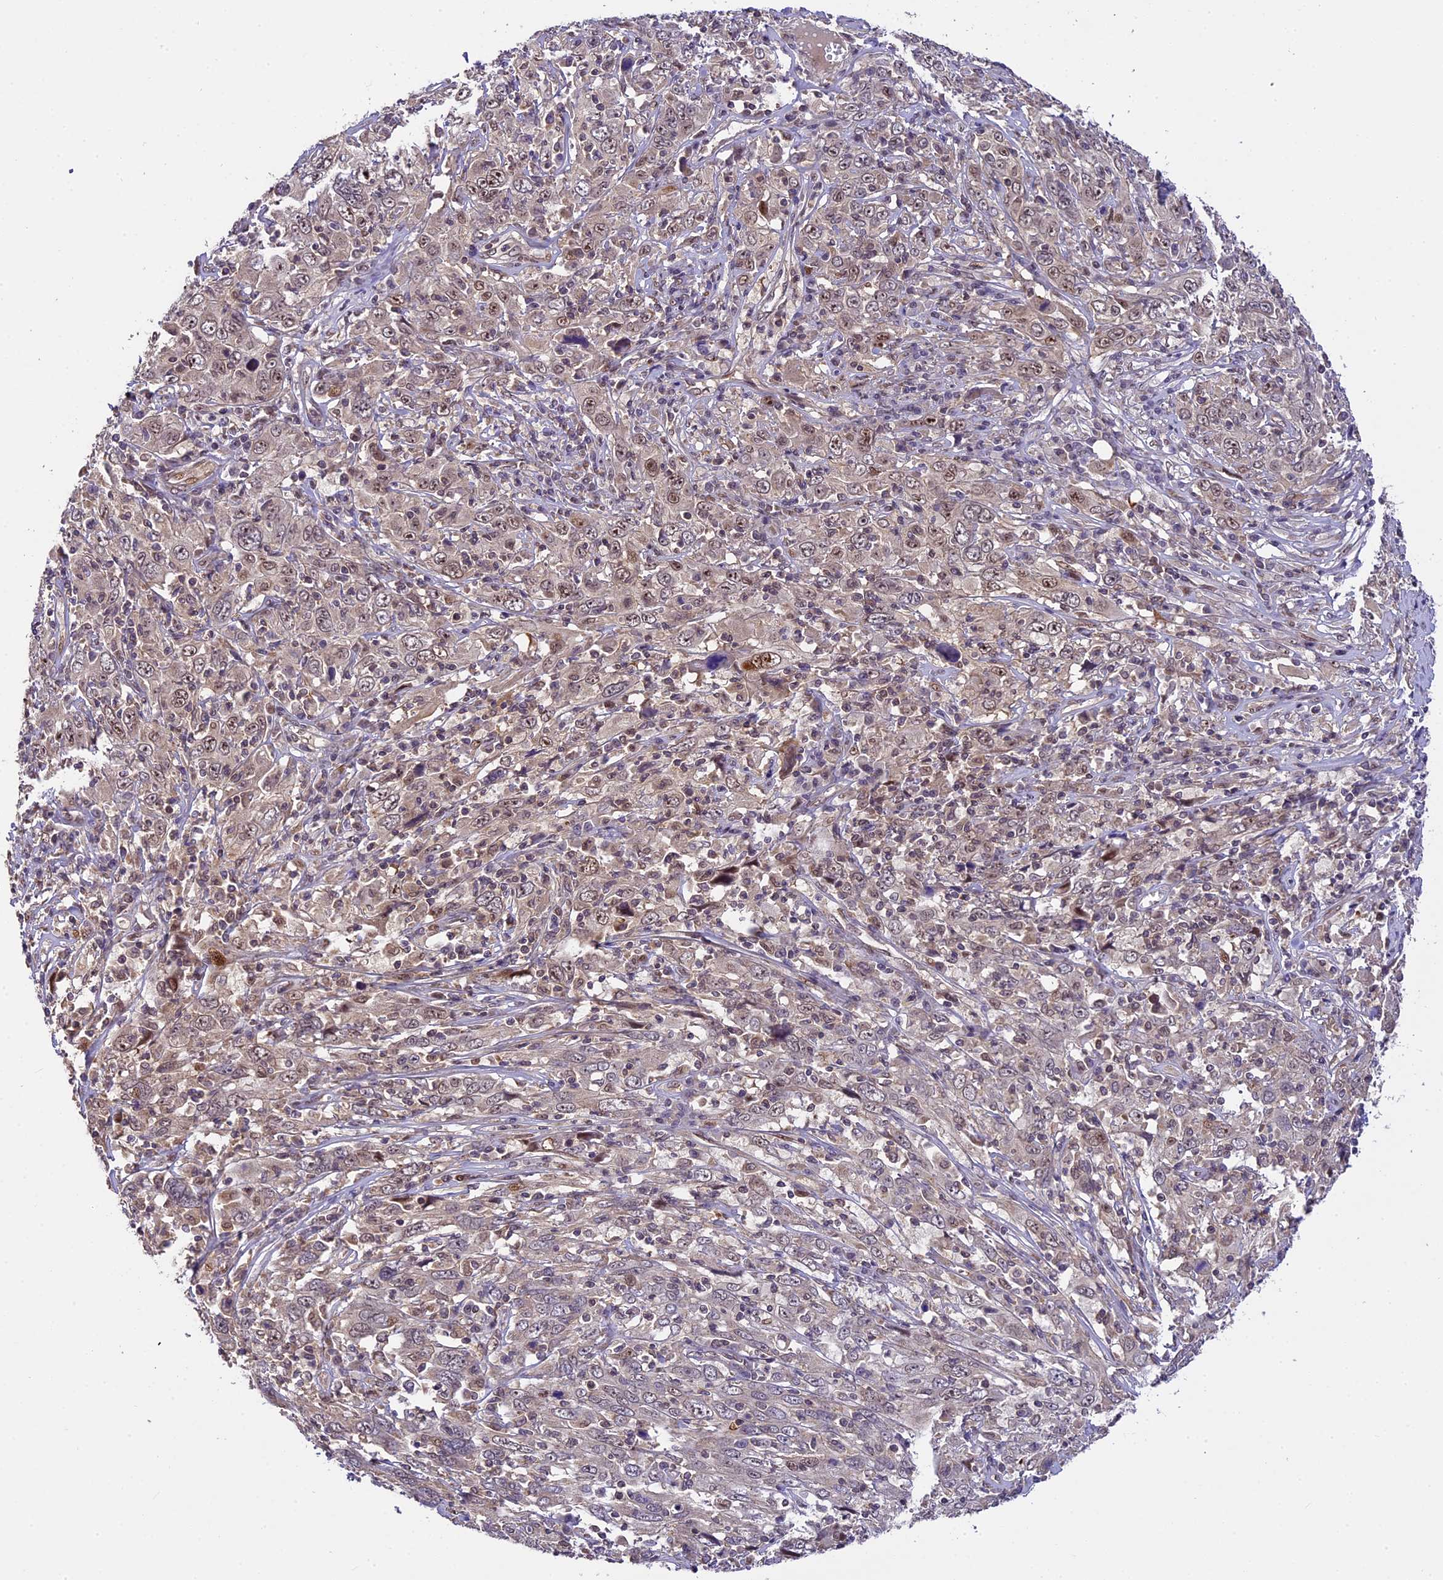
{"staining": {"intensity": "moderate", "quantity": "<25%", "location": "nuclear"}, "tissue": "cervical cancer", "cell_type": "Tumor cells", "image_type": "cancer", "snomed": [{"axis": "morphology", "description": "Squamous cell carcinoma, NOS"}, {"axis": "topography", "description": "Cervix"}], "caption": "Cervical squamous cell carcinoma stained with DAB immunohistochemistry demonstrates low levels of moderate nuclear positivity in about <25% of tumor cells.", "gene": "ZAR1L", "patient": {"sex": "female", "age": 46}}